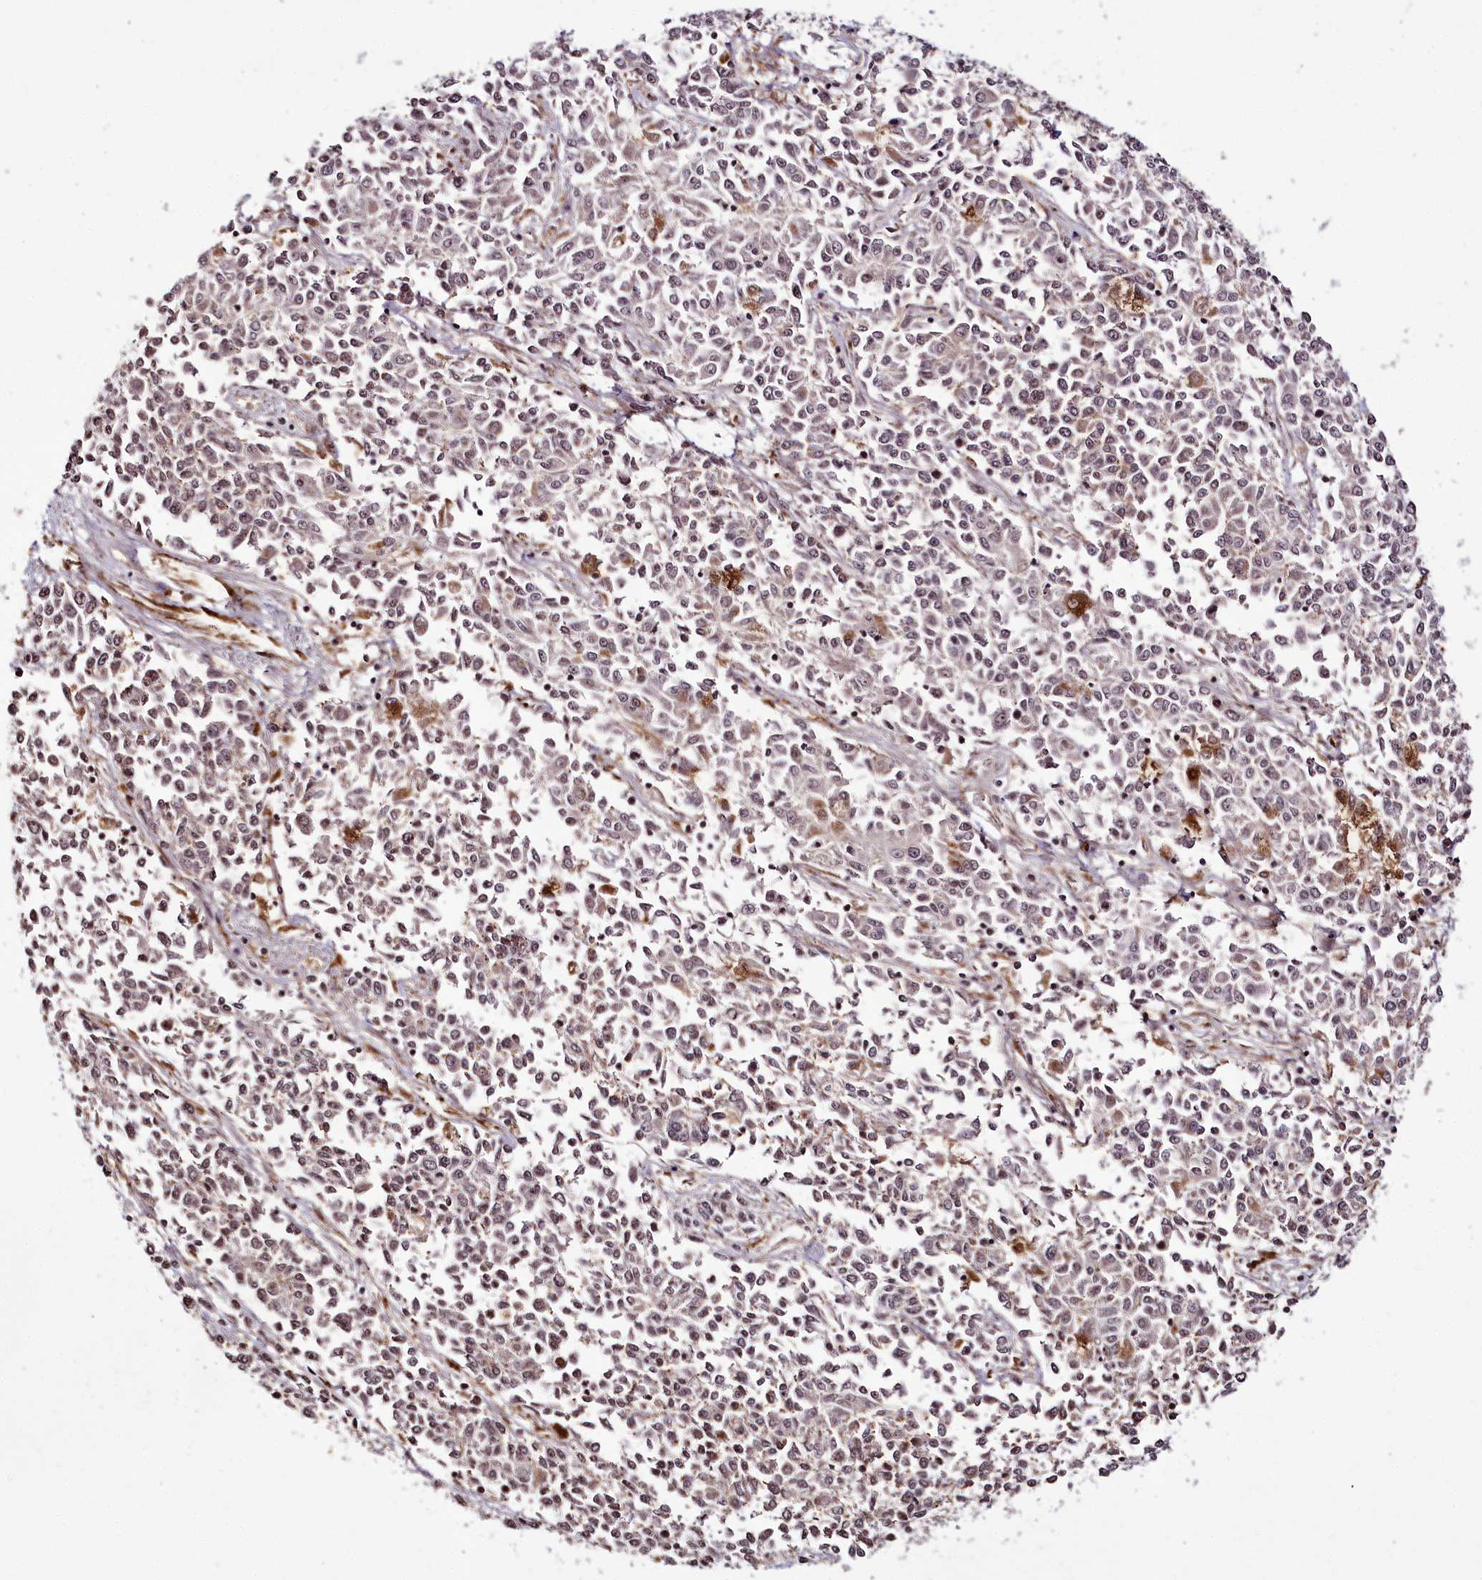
{"staining": {"intensity": "weak", "quantity": "<25%", "location": "nuclear"}, "tissue": "endometrial cancer", "cell_type": "Tumor cells", "image_type": "cancer", "snomed": [{"axis": "morphology", "description": "Adenocarcinoma, NOS"}, {"axis": "topography", "description": "Endometrium"}], "caption": "DAB immunohistochemical staining of human endometrial cancer displays no significant expression in tumor cells.", "gene": "HOXC8", "patient": {"sex": "female", "age": 50}}